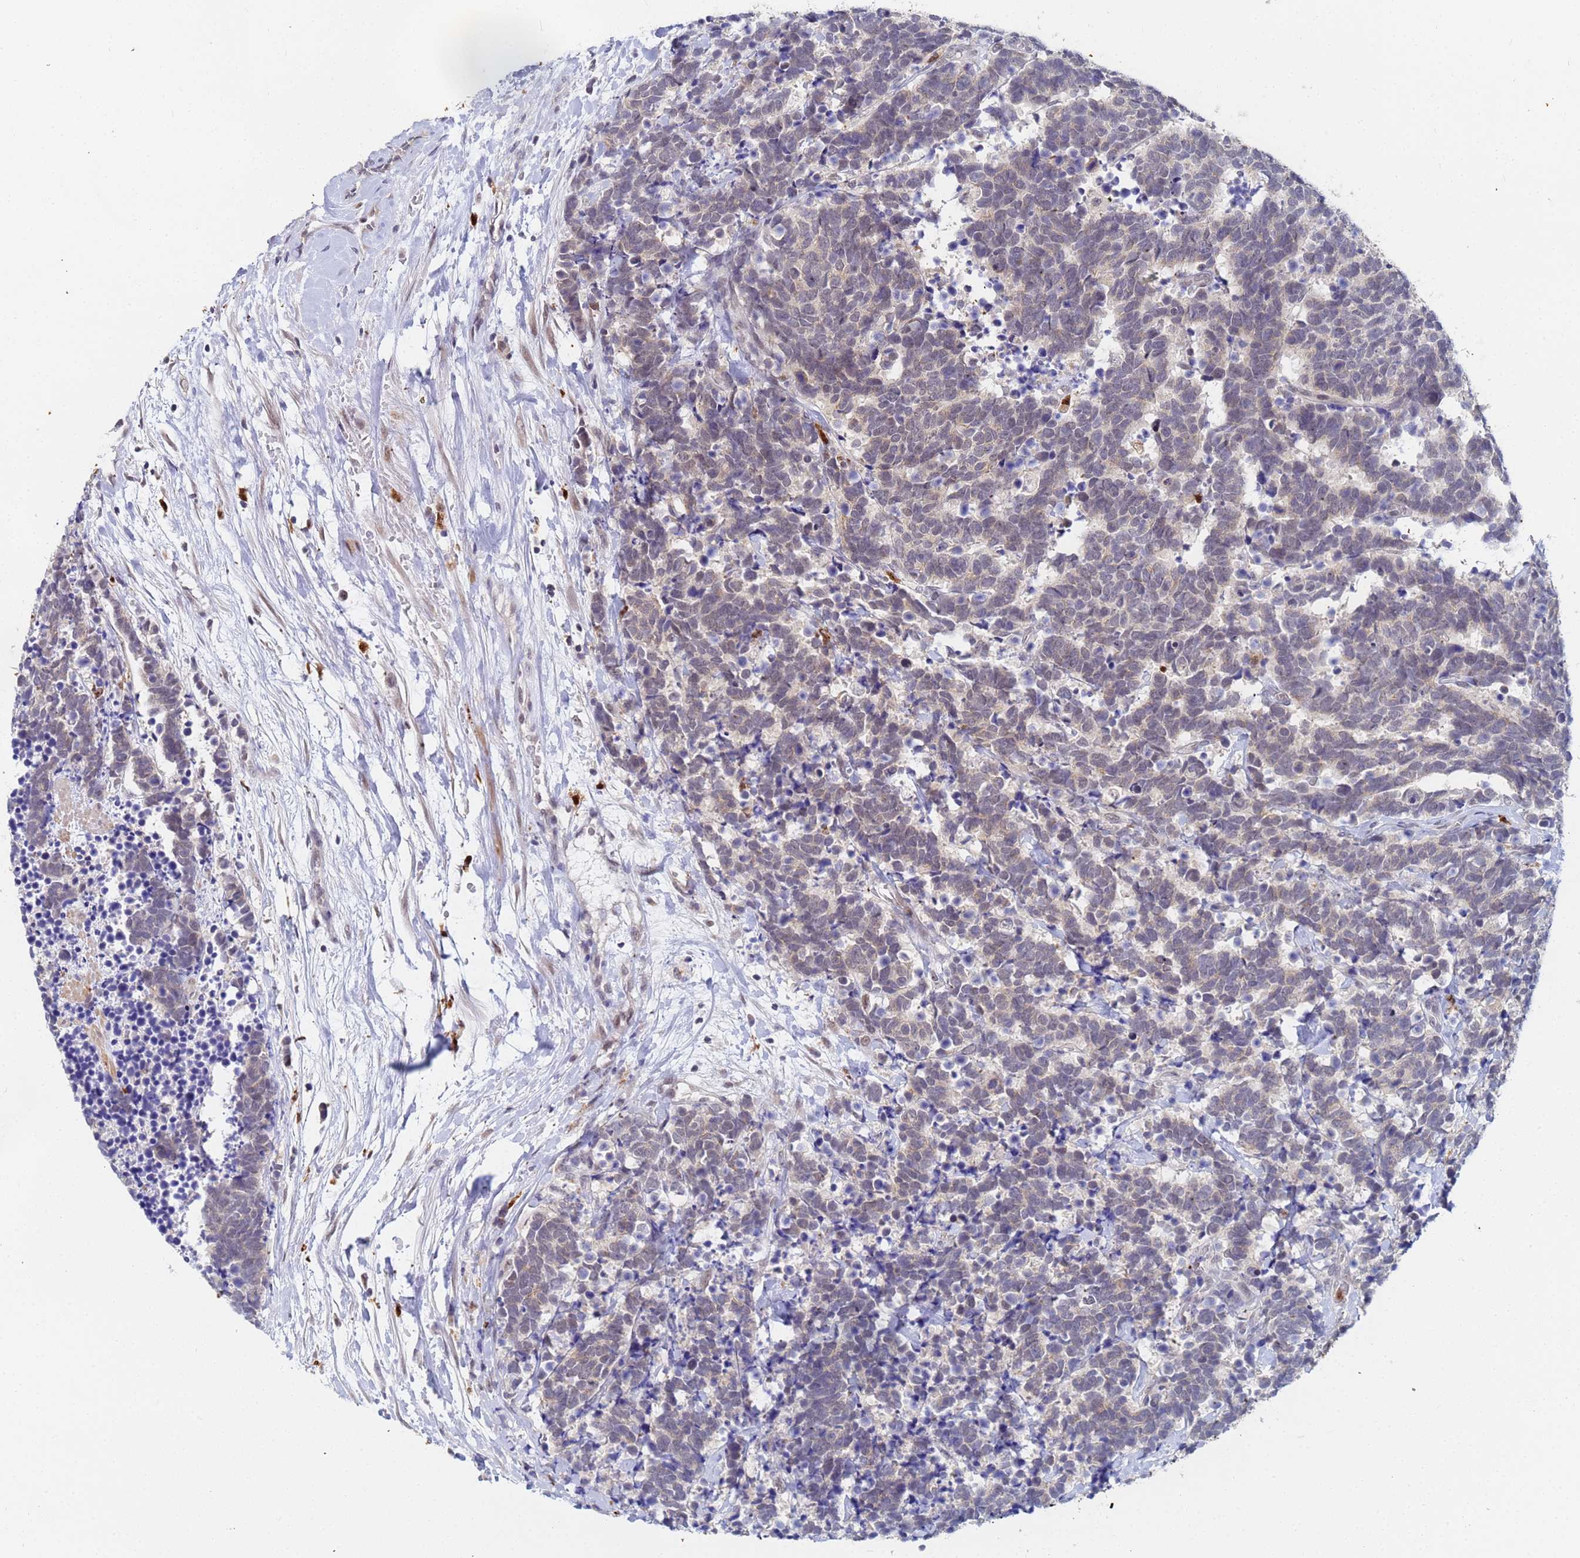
{"staining": {"intensity": "weak", "quantity": ">75%", "location": "cytoplasmic/membranous"}, "tissue": "carcinoid", "cell_type": "Tumor cells", "image_type": "cancer", "snomed": [{"axis": "morphology", "description": "Carcinoma, NOS"}, {"axis": "morphology", "description": "Carcinoid, malignant, NOS"}, {"axis": "topography", "description": "Prostate"}], "caption": "A photomicrograph showing weak cytoplasmic/membranous staining in about >75% of tumor cells in carcinoid, as visualized by brown immunohistochemical staining.", "gene": "MTCL1", "patient": {"sex": "male", "age": 57}}